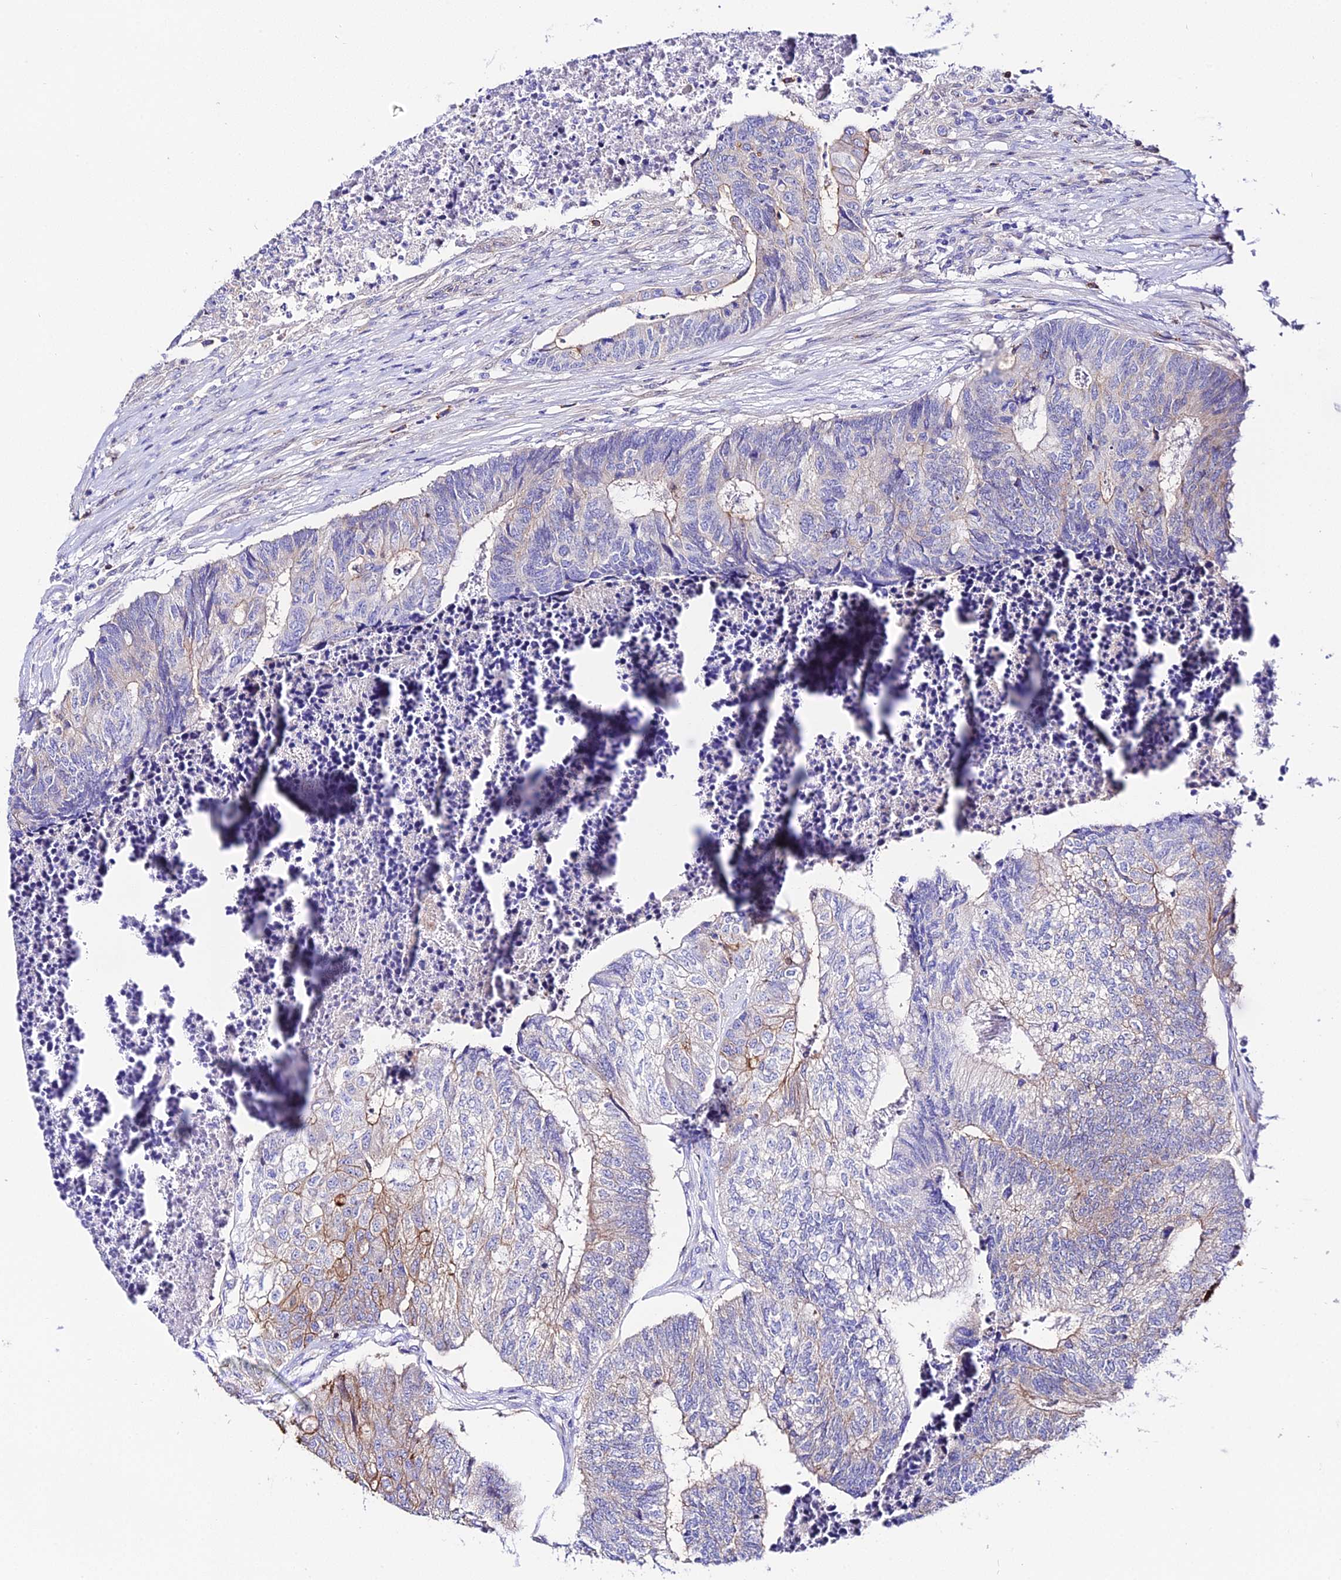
{"staining": {"intensity": "weak", "quantity": "<25%", "location": "cytoplasmic/membranous"}, "tissue": "colorectal cancer", "cell_type": "Tumor cells", "image_type": "cancer", "snomed": [{"axis": "morphology", "description": "Adenocarcinoma, NOS"}, {"axis": "topography", "description": "Colon"}], "caption": "Adenocarcinoma (colorectal) stained for a protein using immunohistochemistry (IHC) exhibits no expression tumor cells.", "gene": "S100A16", "patient": {"sex": "female", "age": 67}}